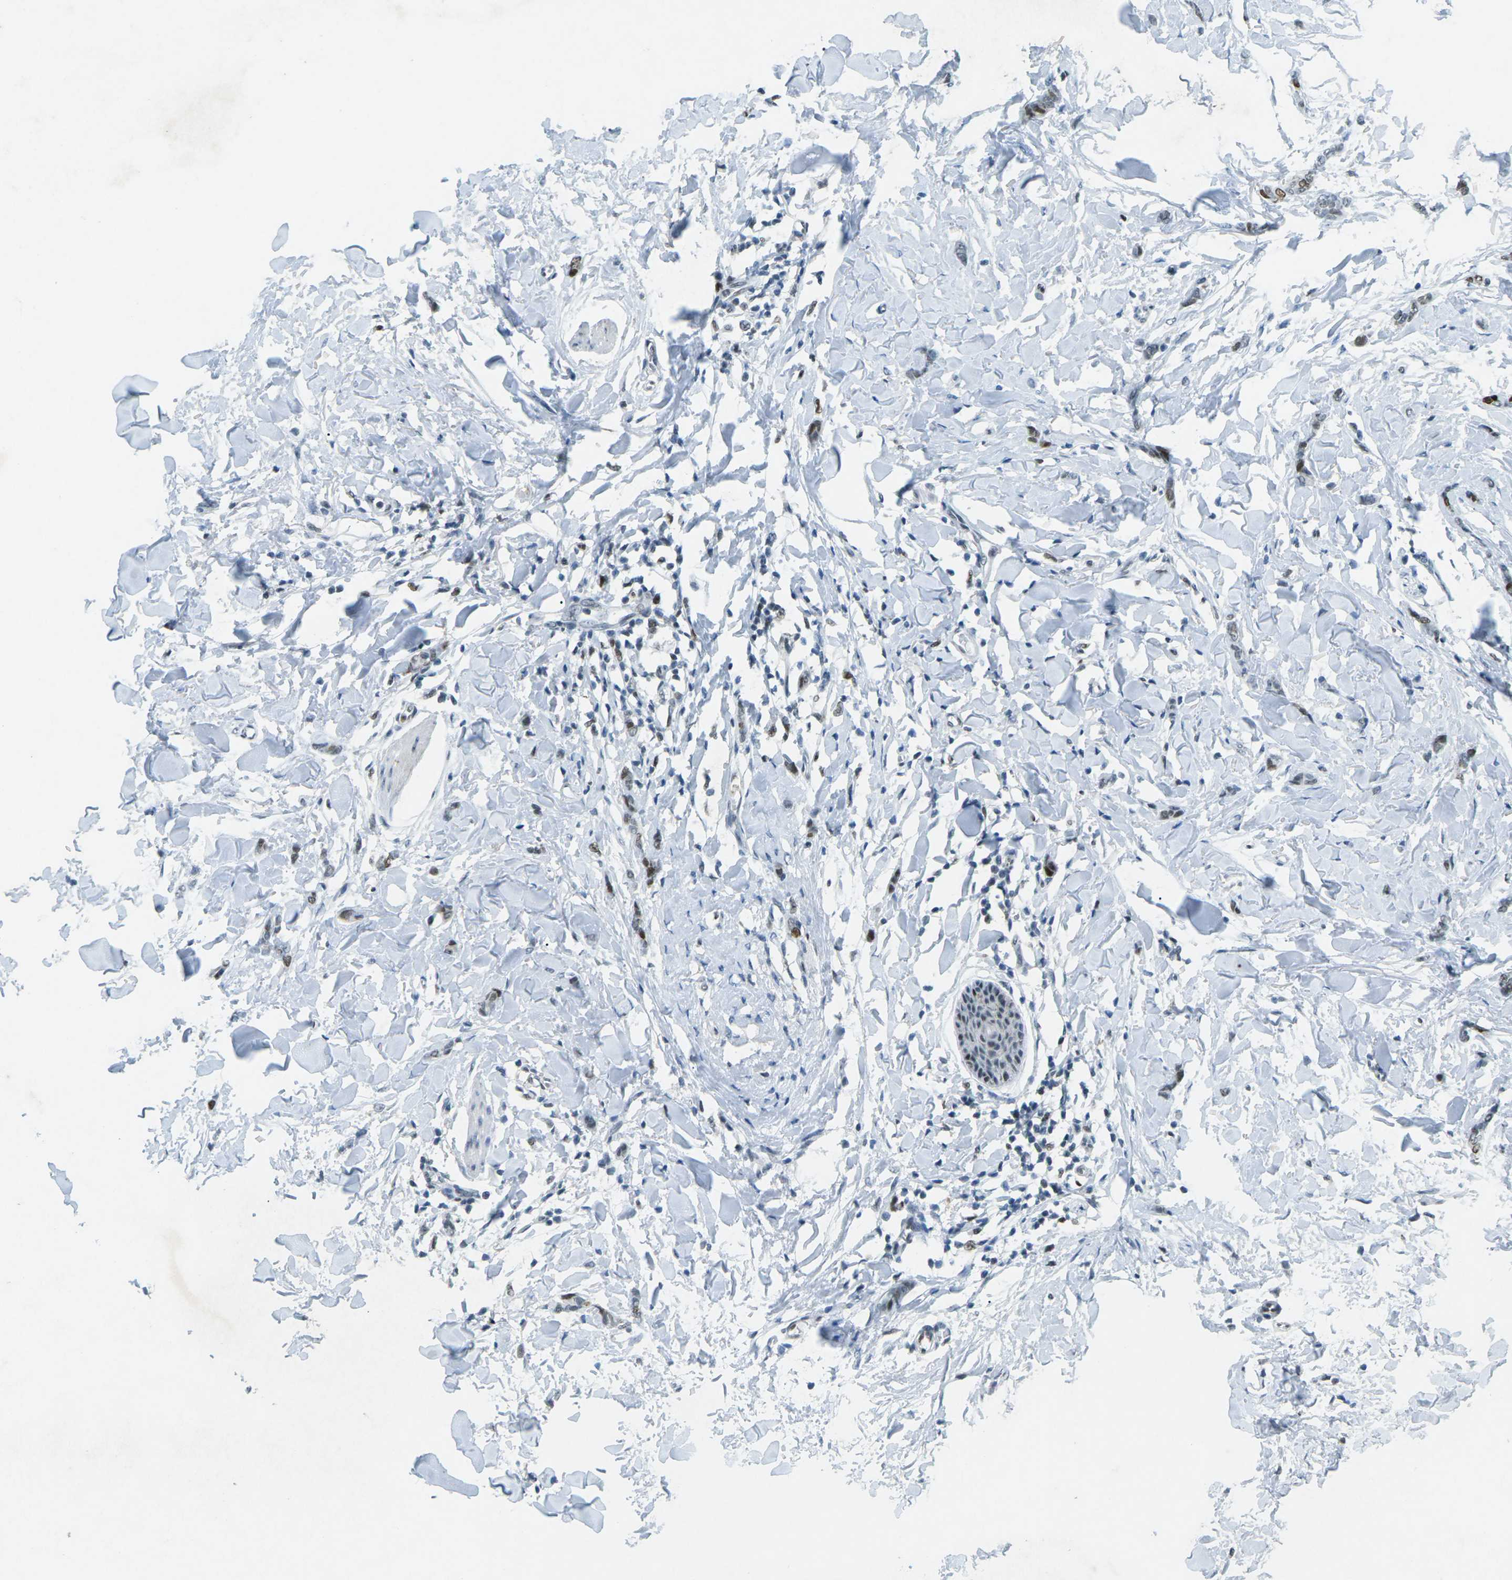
{"staining": {"intensity": "moderate", "quantity": "25%-75%", "location": "nuclear"}, "tissue": "breast cancer", "cell_type": "Tumor cells", "image_type": "cancer", "snomed": [{"axis": "morphology", "description": "Lobular carcinoma"}, {"axis": "topography", "description": "Skin"}, {"axis": "topography", "description": "Breast"}], "caption": "High-power microscopy captured an immunohistochemistry (IHC) photomicrograph of breast cancer, revealing moderate nuclear positivity in about 25%-75% of tumor cells.", "gene": "RB1", "patient": {"sex": "female", "age": 46}}